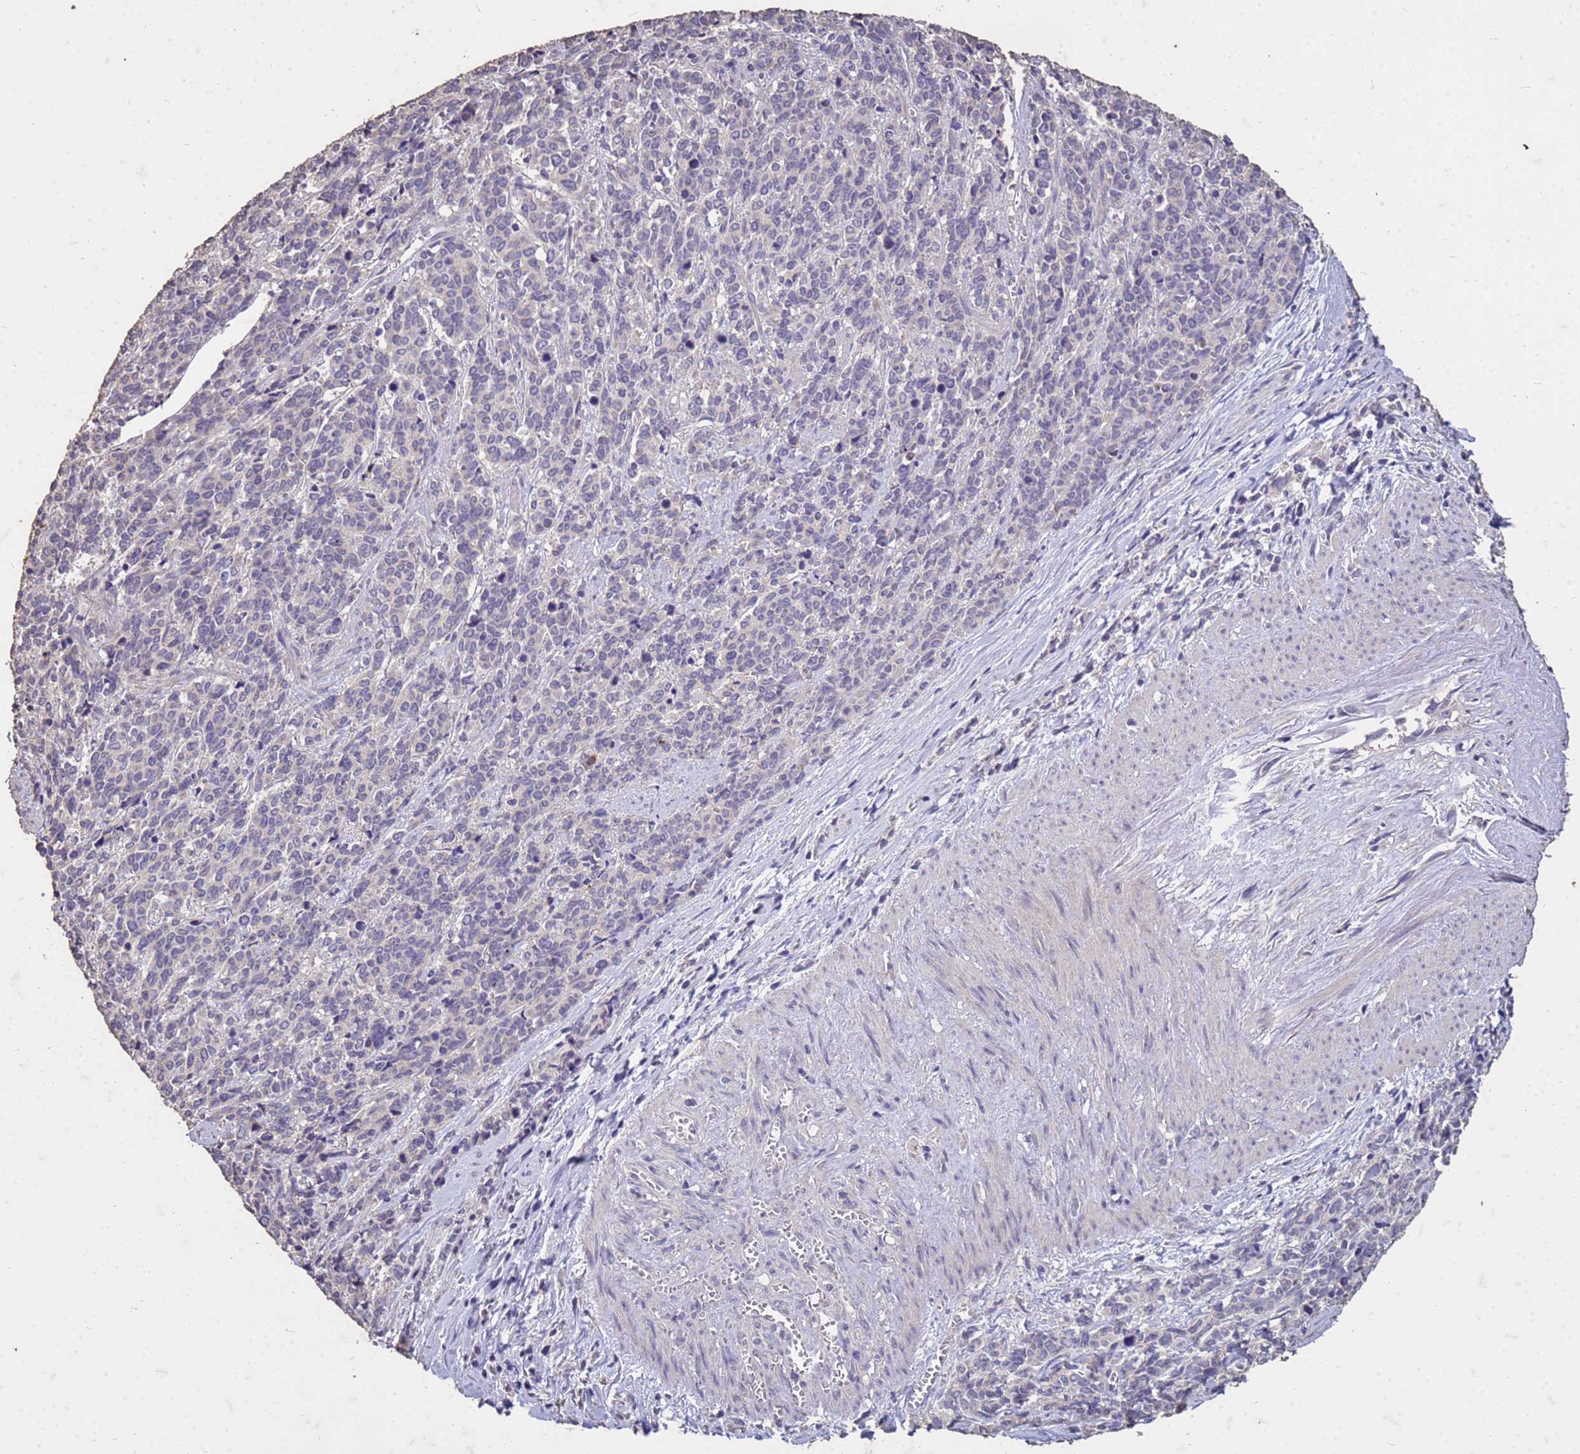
{"staining": {"intensity": "negative", "quantity": "none", "location": "none"}, "tissue": "cervical cancer", "cell_type": "Tumor cells", "image_type": "cancer", "snomed": [{"axis": "morphology", "description": "Squamous cell carcinoma, NOS"}, {"axis": "topography", "description": "Cervix"}], "caption": "Tumor cells are negative for brown protein staining in cervical cancer (squamous cell carcinoma).", "gene": "FAM184B", "patient": {"sex": "female", "age": 60}}